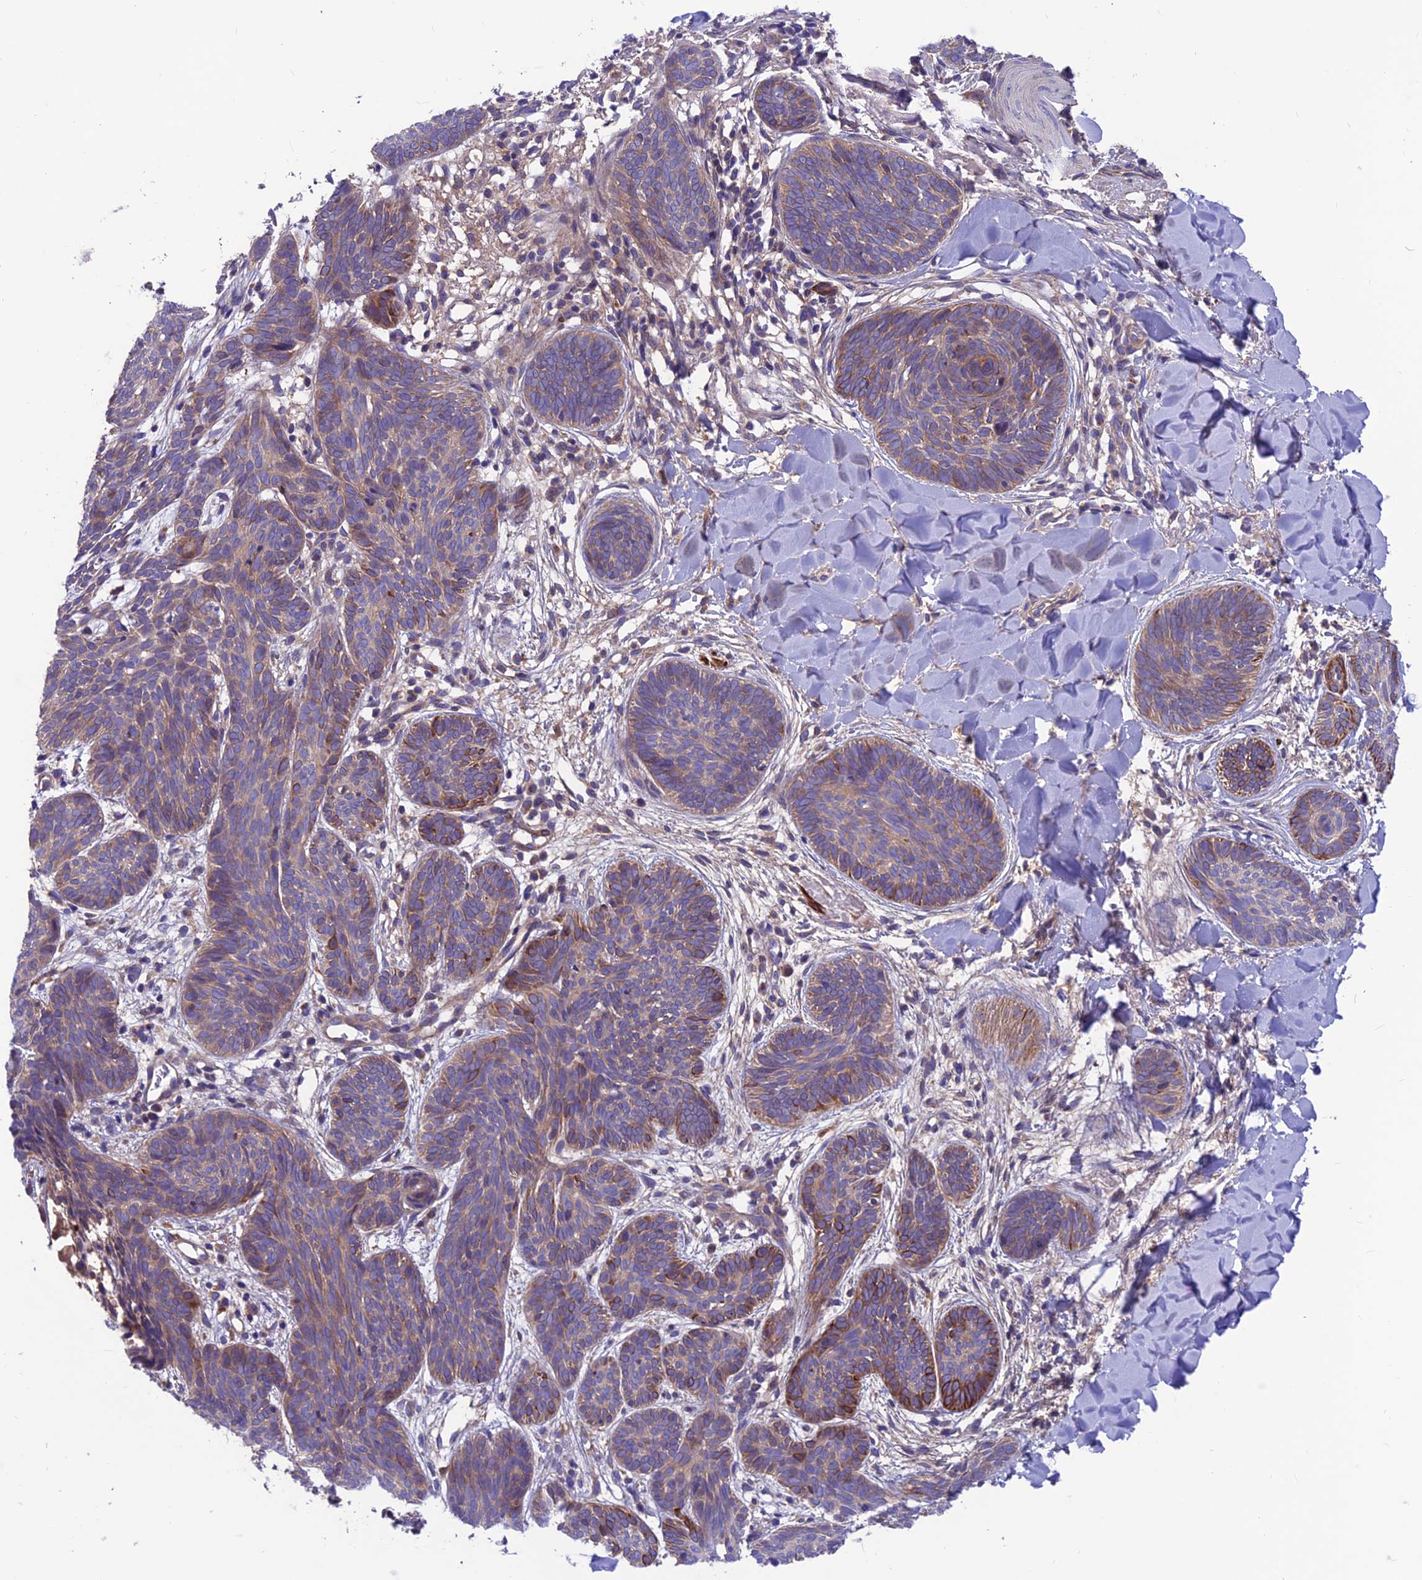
{"staining": {"intensity": "moderate", "quantity": ">75%", "location": "cytoplasmic/membranous"}, "tissue": "skin cancer", "cell_type": "Tumor cells", "image_type": "cancer", "snomed": [{"axis": "morphology", "description": "Basal cell carcinoma"}, {"axis": "topography", "description": "Skin"}], "caption": "Protein analysis of skin cancer tissue reveals moderate cytoplasmic/membranous expression in about >75% of tumor cells. (DAB (3,3'-diaminobenzidine) = brown stain, brightfield microscopy at high magnification).", "gene": "VPS16", "patient": {"sex": "female", "age": 81}}